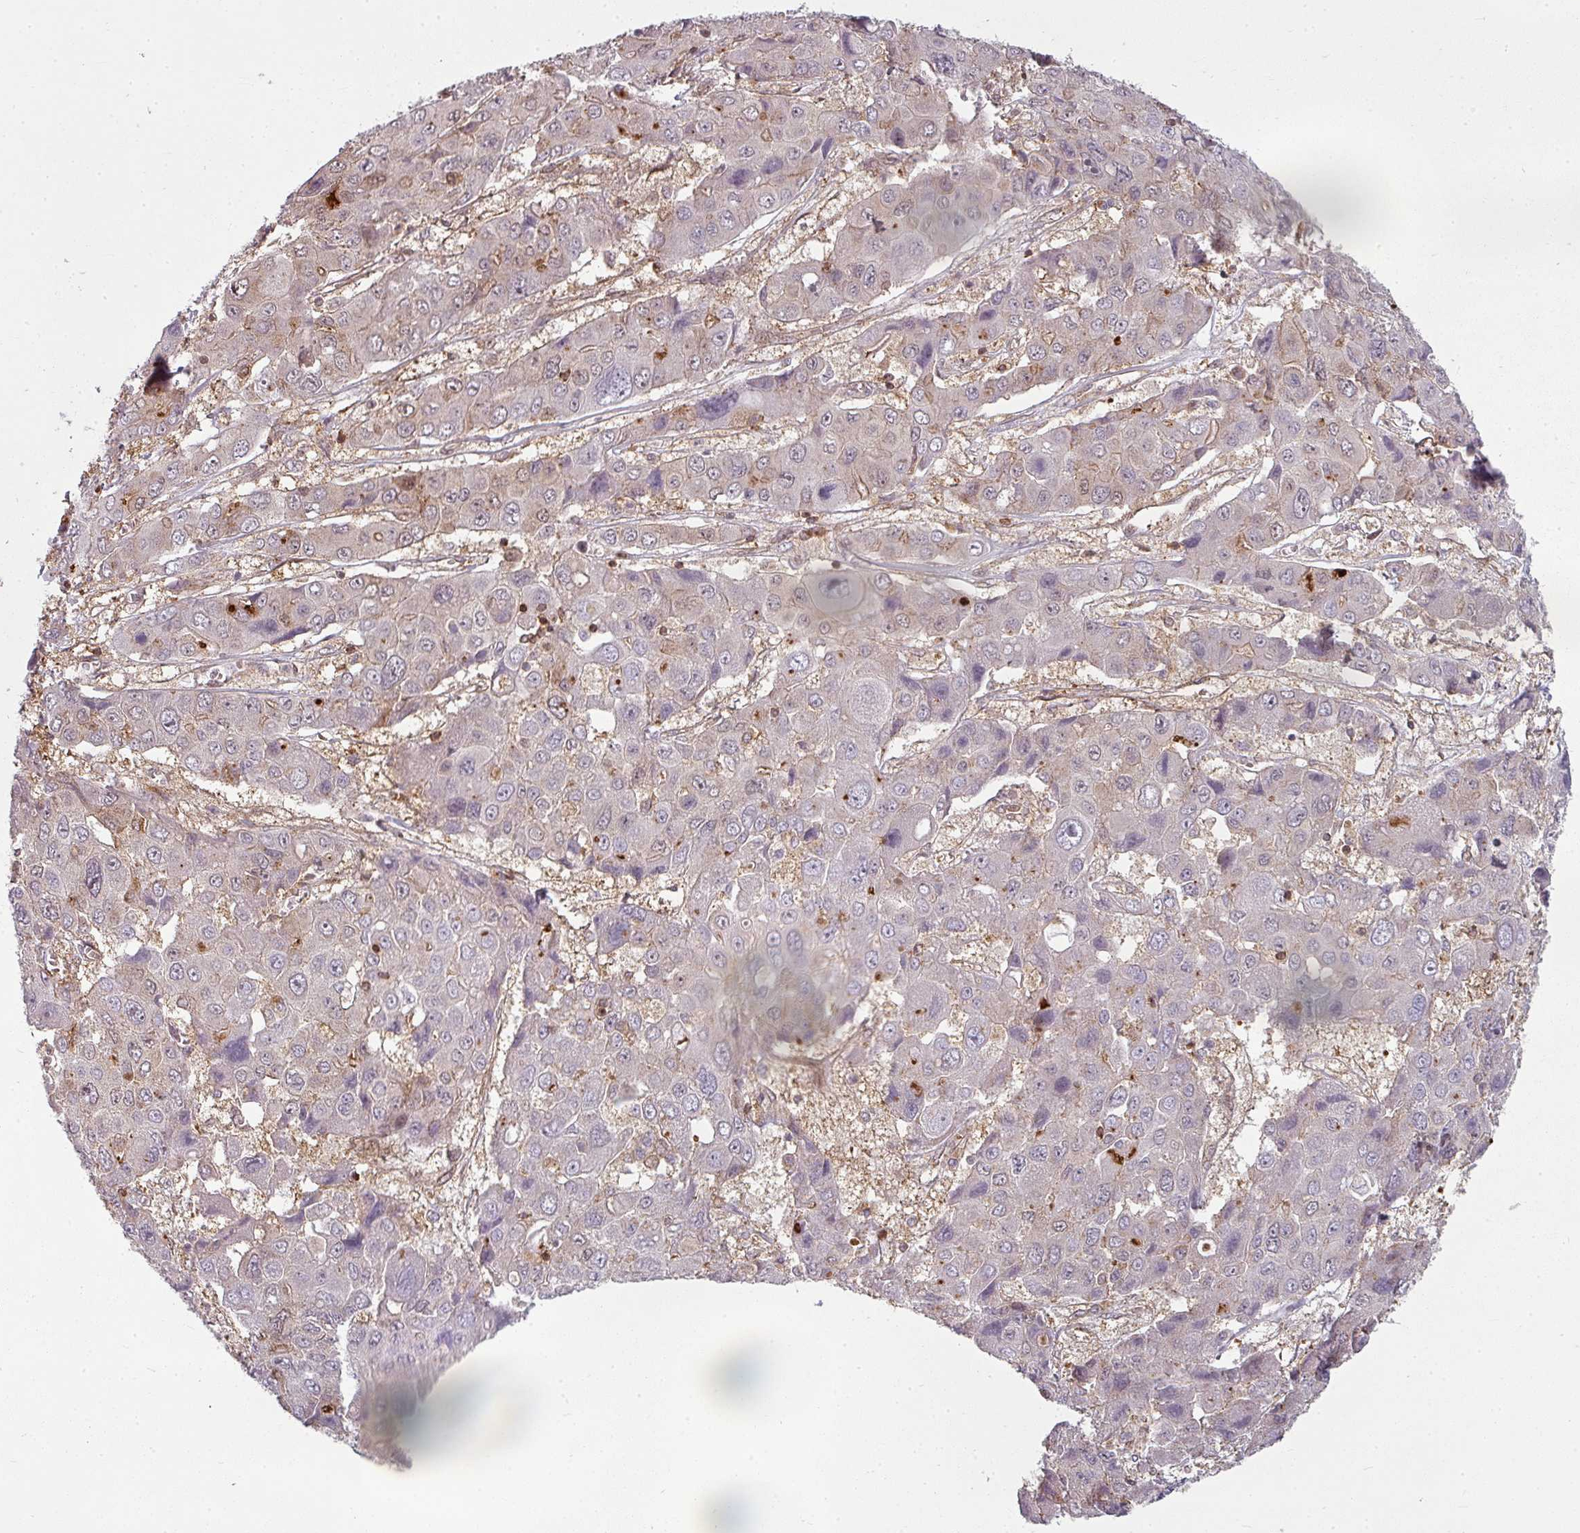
{"staining": {"intensity": "negative", "quantity": "none", "location": "none"}, "tissue": "liver cancer", "cell_type": "Tumor cells", "image_type": "cancer", "snomed": [{"axis": "morphology", "description": "Cholangiocarcinoma"}, {"axis": "topography", "description": "Liver"}], "caption": "An image of human liver cholangiocarcinoma is negative for staining in tumor cells.", "gene": "CLIC1", "patient": {"sex": "male", "age": 67}}